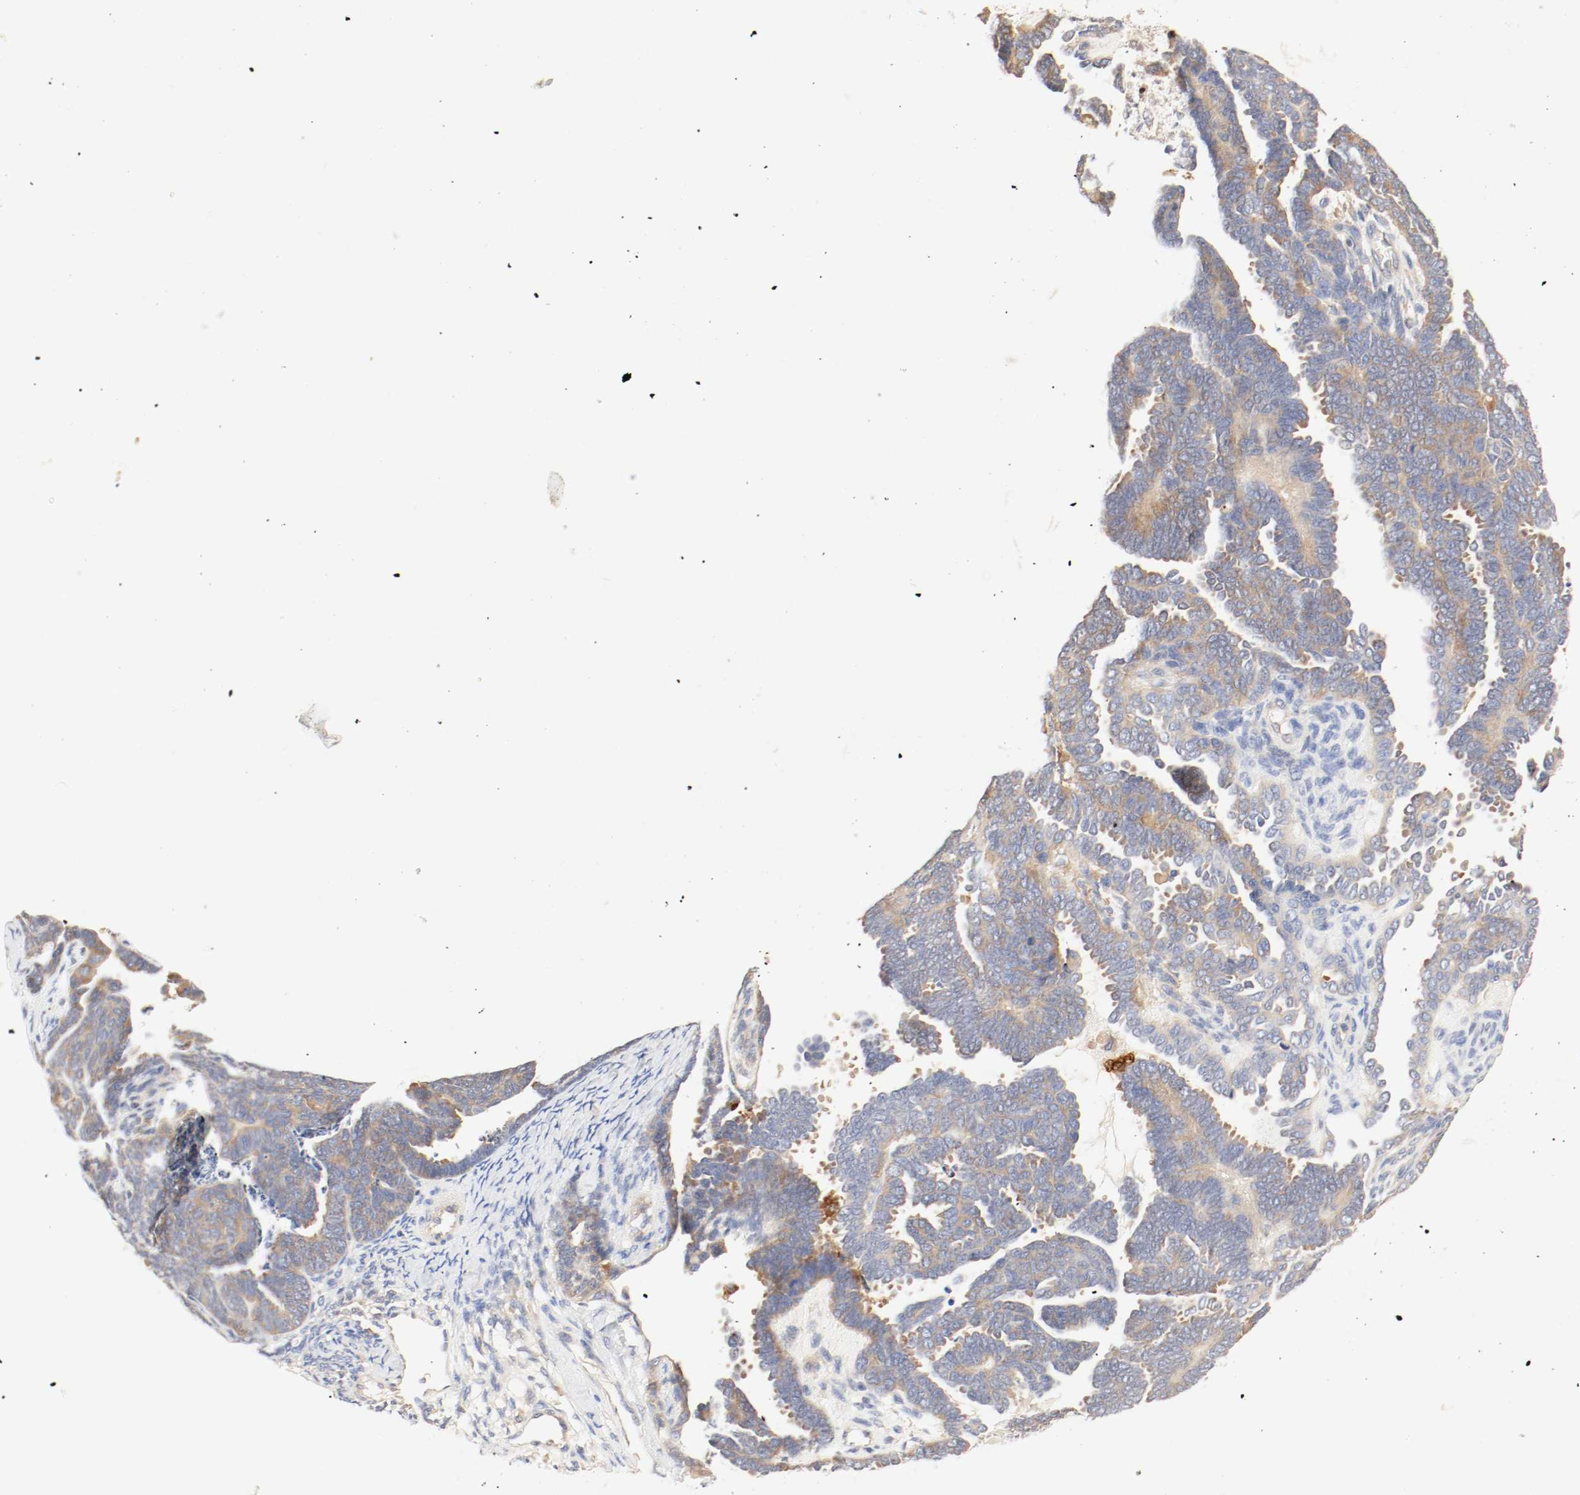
{"staining": {"intensity": "moderate", "quantity": ">75%", "location": "cytoplasmic/membranous"}, "tissue": "endometrial cancer", "cell_type": "Tumor cells", "image_type": "cancer", "snomed": [{"axis": "morphology", "description": "Neoplasm, malignant, NOS"}, {"axis": "topography", "description": "Endometrium"}], "caption": "Neoplasm (malignant) (endometrial) stained for a protein (brown) shows moderate cytoplasmic/membranous positive staining in about >75% of tumor cells.", "gene": "GIT1", "patient": {"sex": "female", "age": 74}}